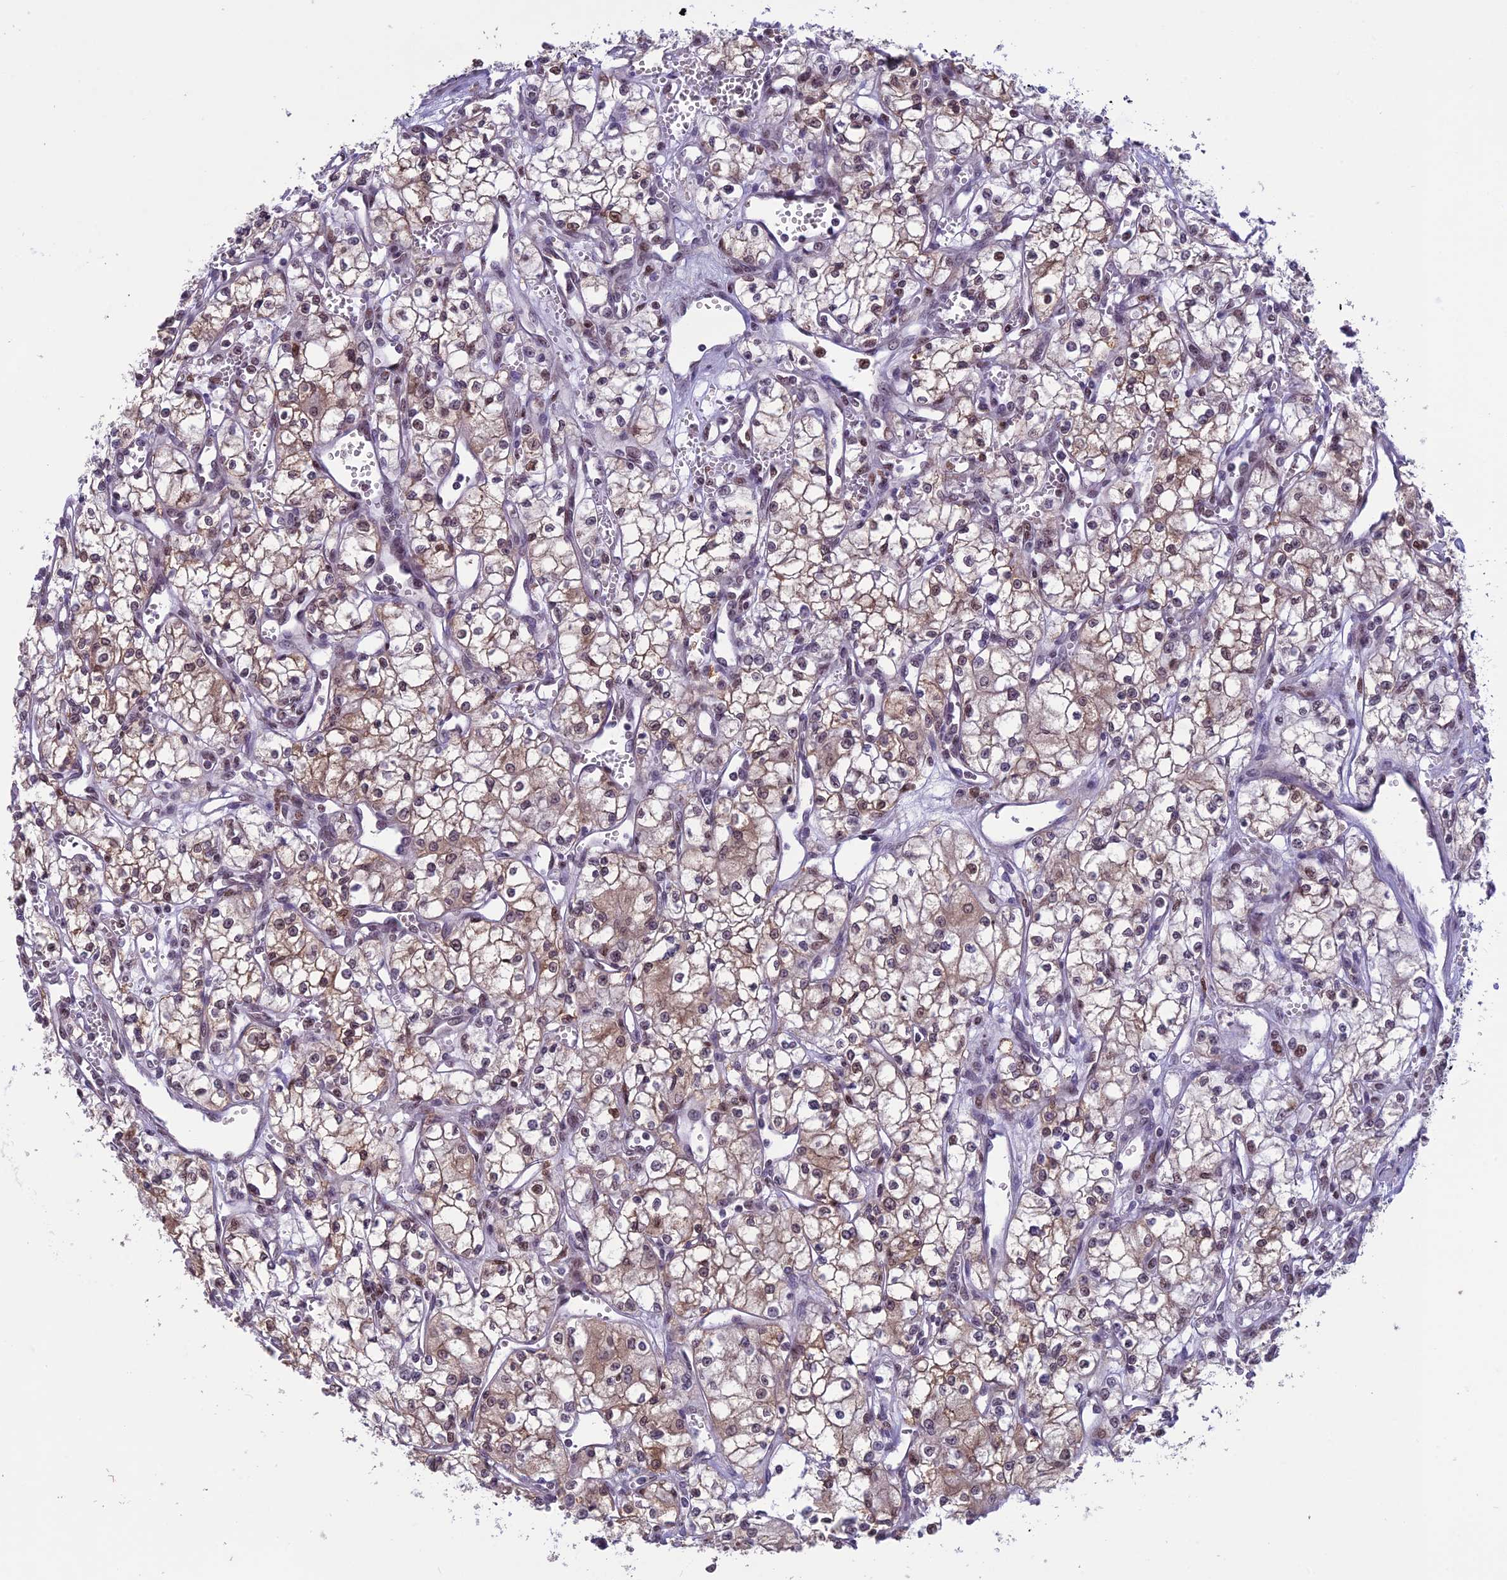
{"staining": {"intensity": "moderate", "quantity": "25%-75%", "location": "cytoplasmic/membranous,nuclear"}, "tissue": "renal cancer", "cell_type": "Tumor cells", "image_type": "cancer", "snomed": [{"axis": "morphology", "description": "Adenocarcinoma, NOS"}, {"axis": "topography", "description": "Kidney"}], "caption": "A medium amount of moderate cytoplasmic/membranous and nuclear staining is seen in about 25%-75% of tumor cells in adenocarcinoma (renal) tissue.", "gene": "MIS12", "patient": {"sex": "male", "age": 59}}